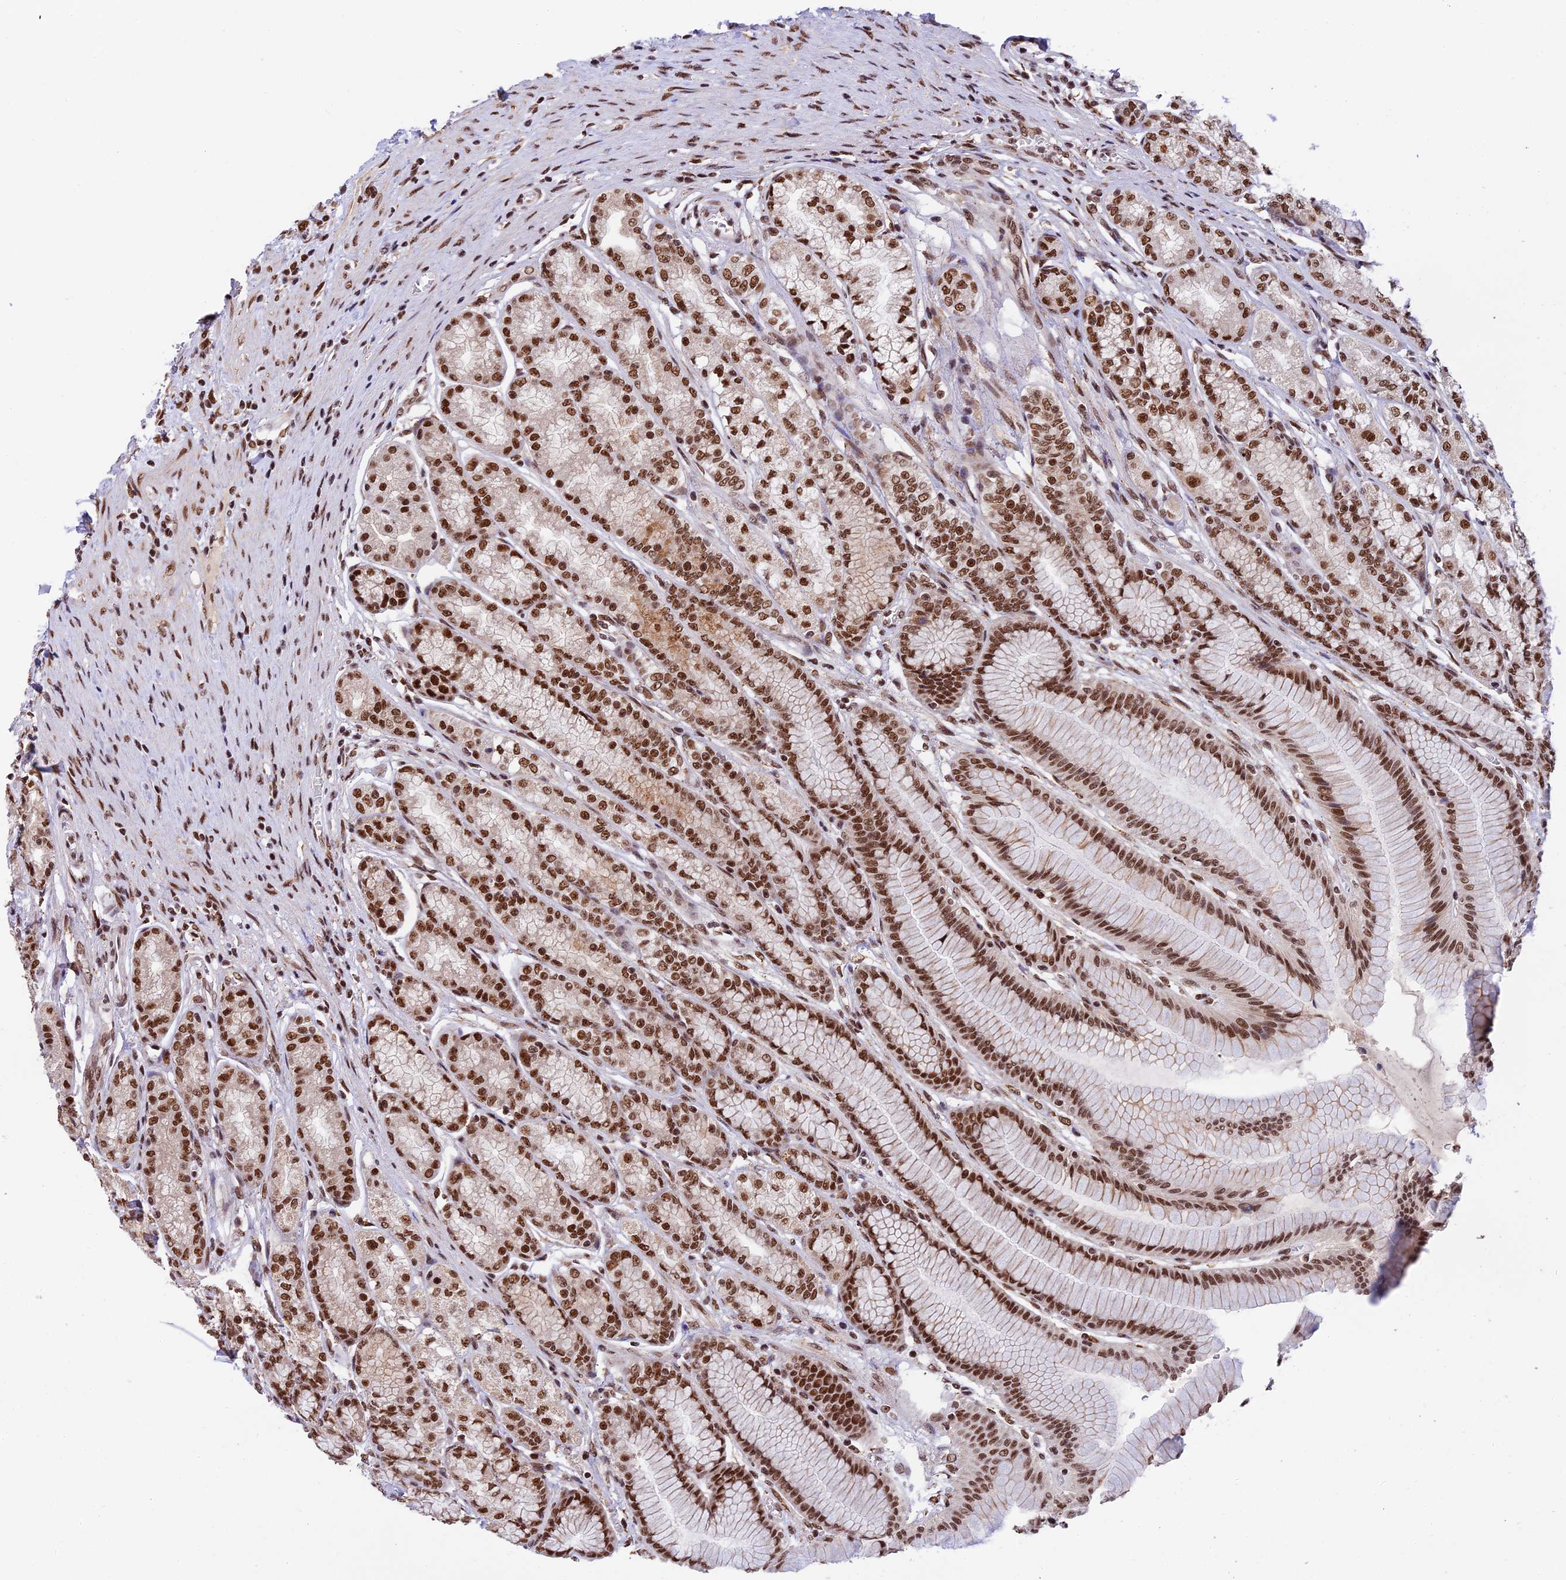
{"staining": {"intensity": "strong", "quantity": ">75%", "location": "nuclear"}, "tissue": "stomach", "cell_type": "Glandular cells", "image_type": "normal", "snomed": [{"axis": "morphology", "description": "Normal tissue, NOS"}, {"axis": "morphology", "description": "Adenocarcinoma, NOS"}, {"axis": "morphology", "description": "Adenocarcinoma, High grade"}, {"axis": "topography", "description": "Stomach, upper"}, {"axis": "topography", "description": "Stomach"}], "caption": "Immunohistochemical staining of normal stomach displays high levels of strong nuclear expression in about >75% of glandular cells. (DAB IHC, brown staining for protein, blue staining for nuclei).", "gene": "RAMACL", "patient": {"sex": "female", "age": 65}}